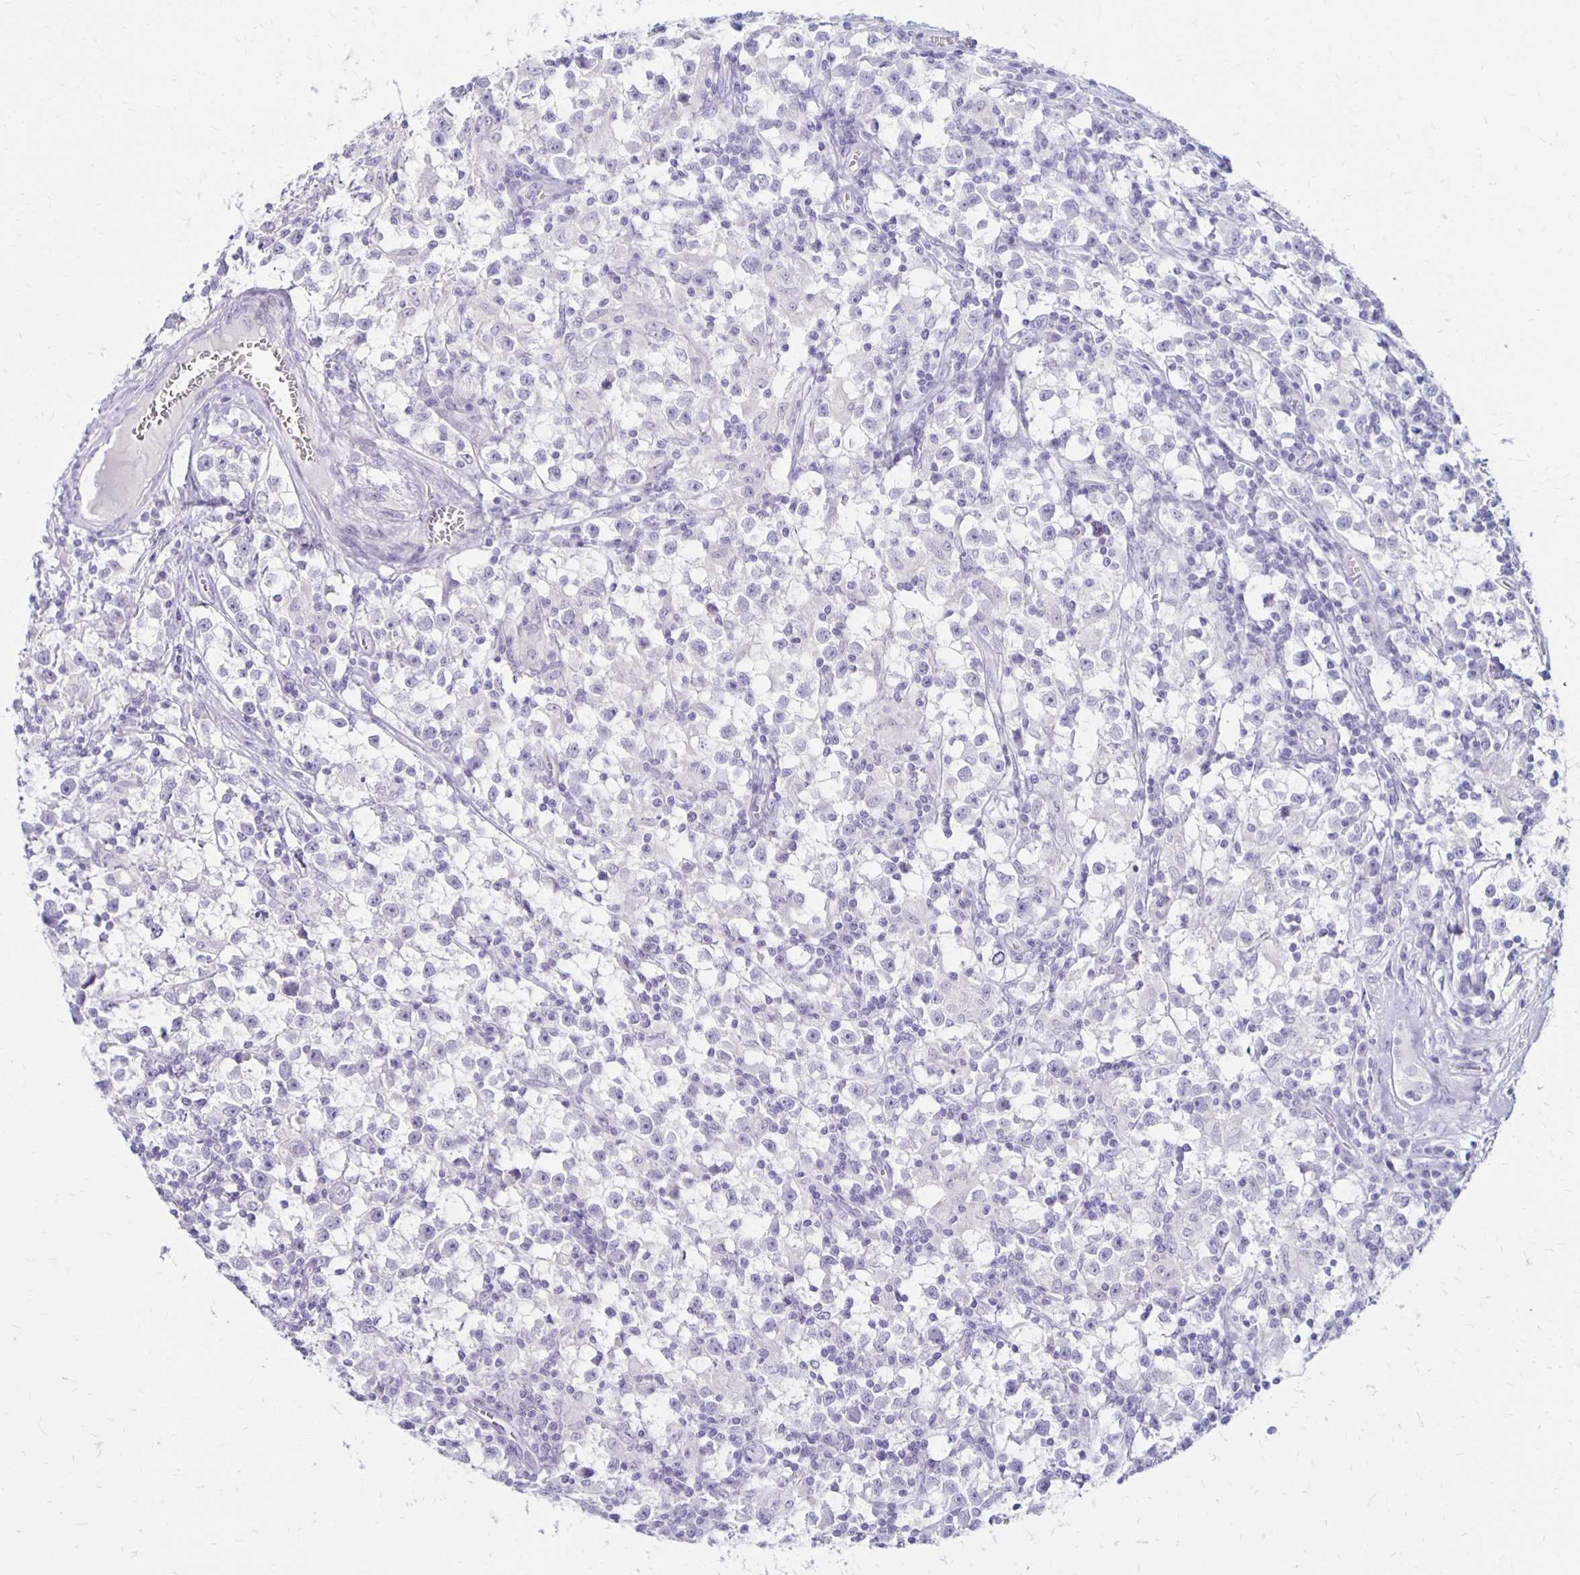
{"staining": {"intensity": "negative", "quantity": "none", "location": "none"}, "tissue": "testis cancer", "cell_type": "Tumor cells", "image_type": "cancer", "snomed": [{"axis": "morphology", "description": "Seminoma, NOS"}, {"axis": "topography", "description": "Testis"}], "caption": "This is a micrograph of IHC staining of testis cancer (seminoma), which shows no staining in tumor cells.", "gene": "RYR1", "patient": {"sex": "male", "age": 31}}